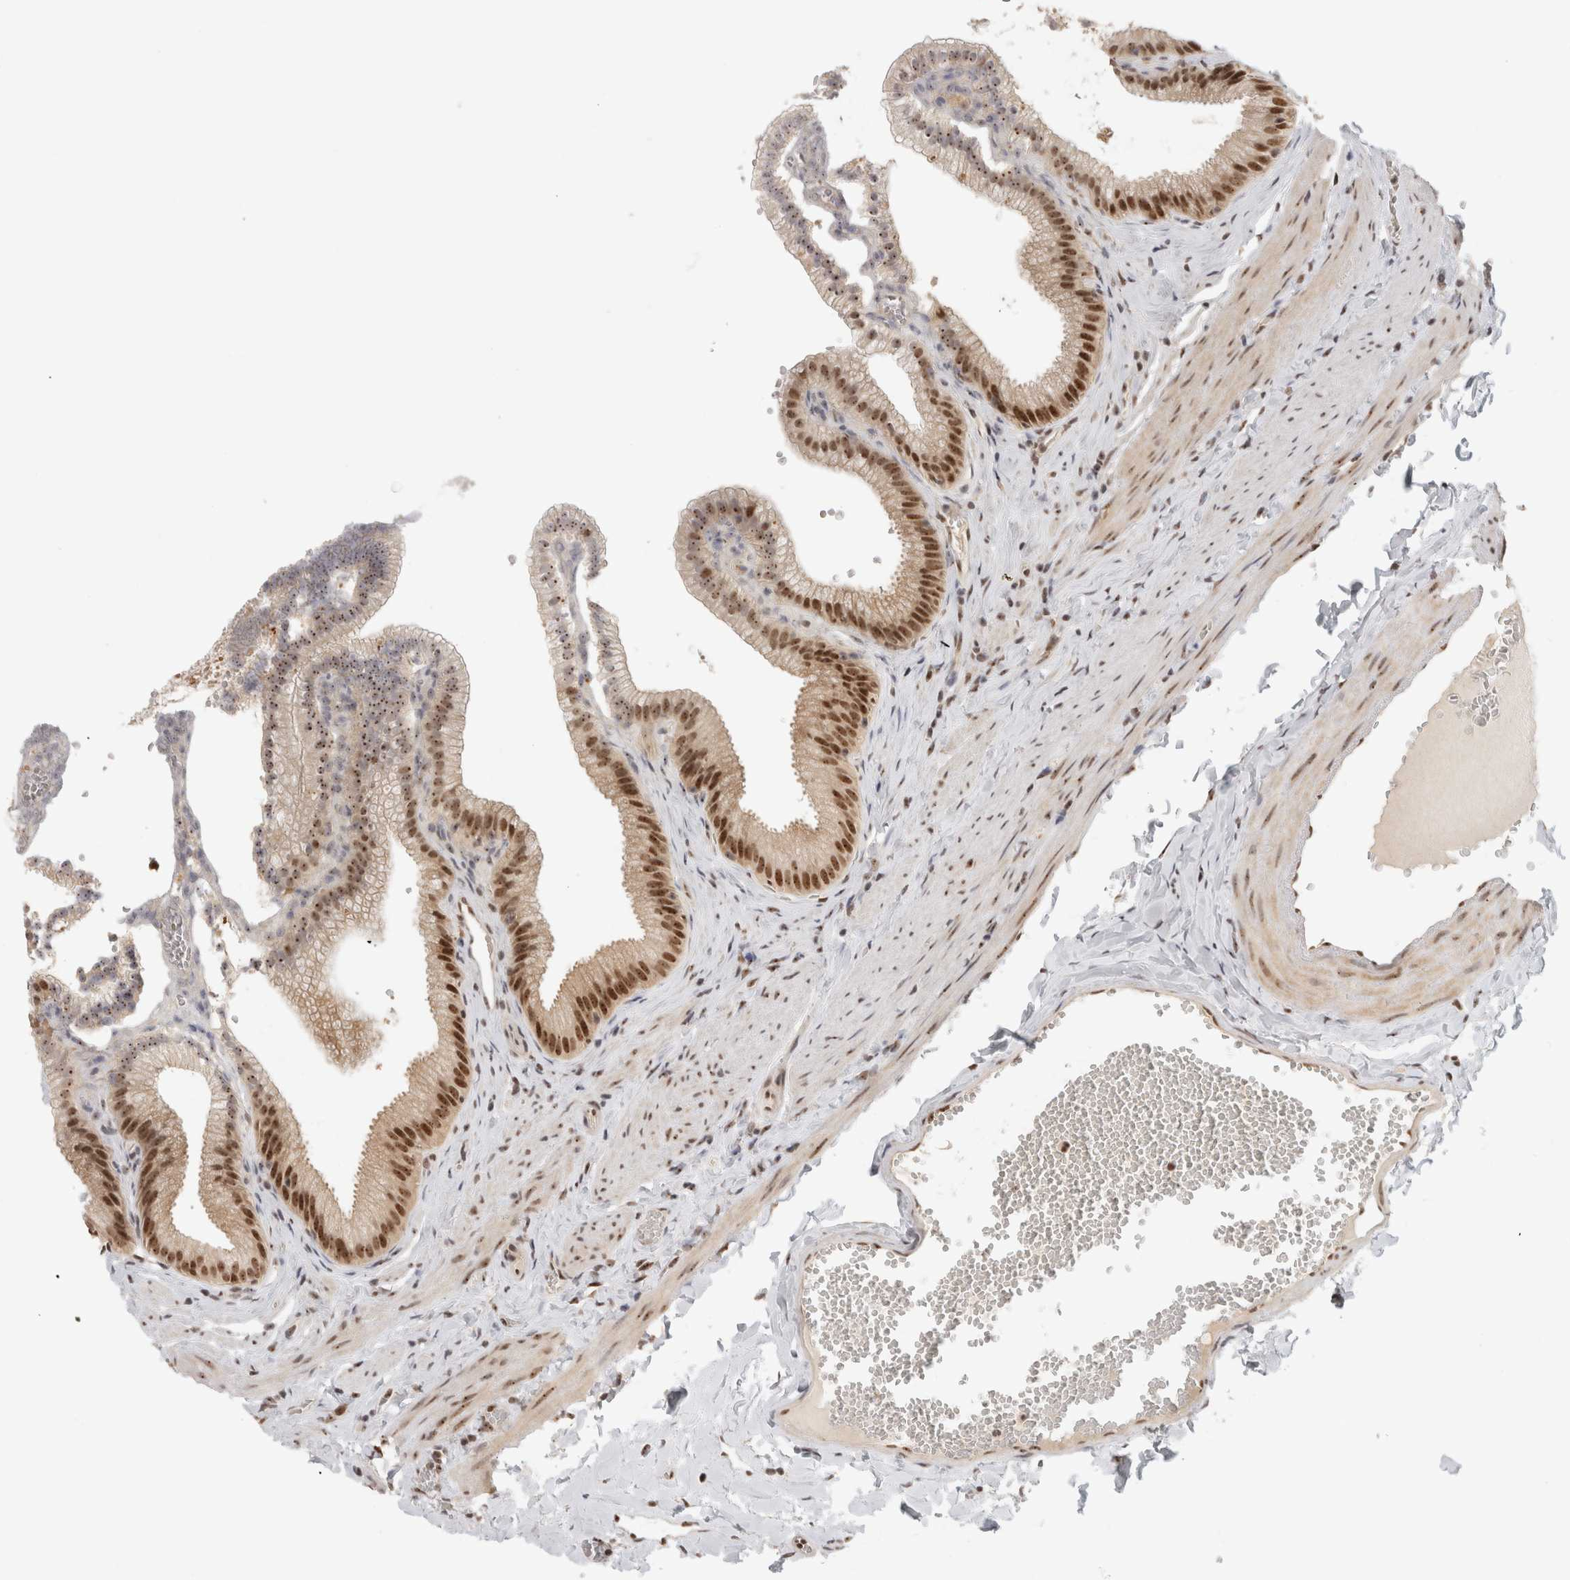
{"staining": {"intensity": "strong", "quantity": ">75%", "location": "nuclear"}, "tissue": "gallbladder", "cell_type": "Glandular cells", "image_type": "normal", "snomed": [{"axis": "morphology", "description": "Normal tissue, NOS"}, {"axis": "topography", "description": "Gallbladder"}], "caption": "DAB (3,3'-diaminobenzidine) immunohistochemical staining of normal human gallbladder demonstrates strong nuclear protein staining in approximately >75% of glandular cells. Using DAB (brown) and hematoxylin (blue) stains, captured at high magnification using brightfield microscopy.", "gene": "EBNA1BP2", "patient": {"sex": "male", "age": 38}}